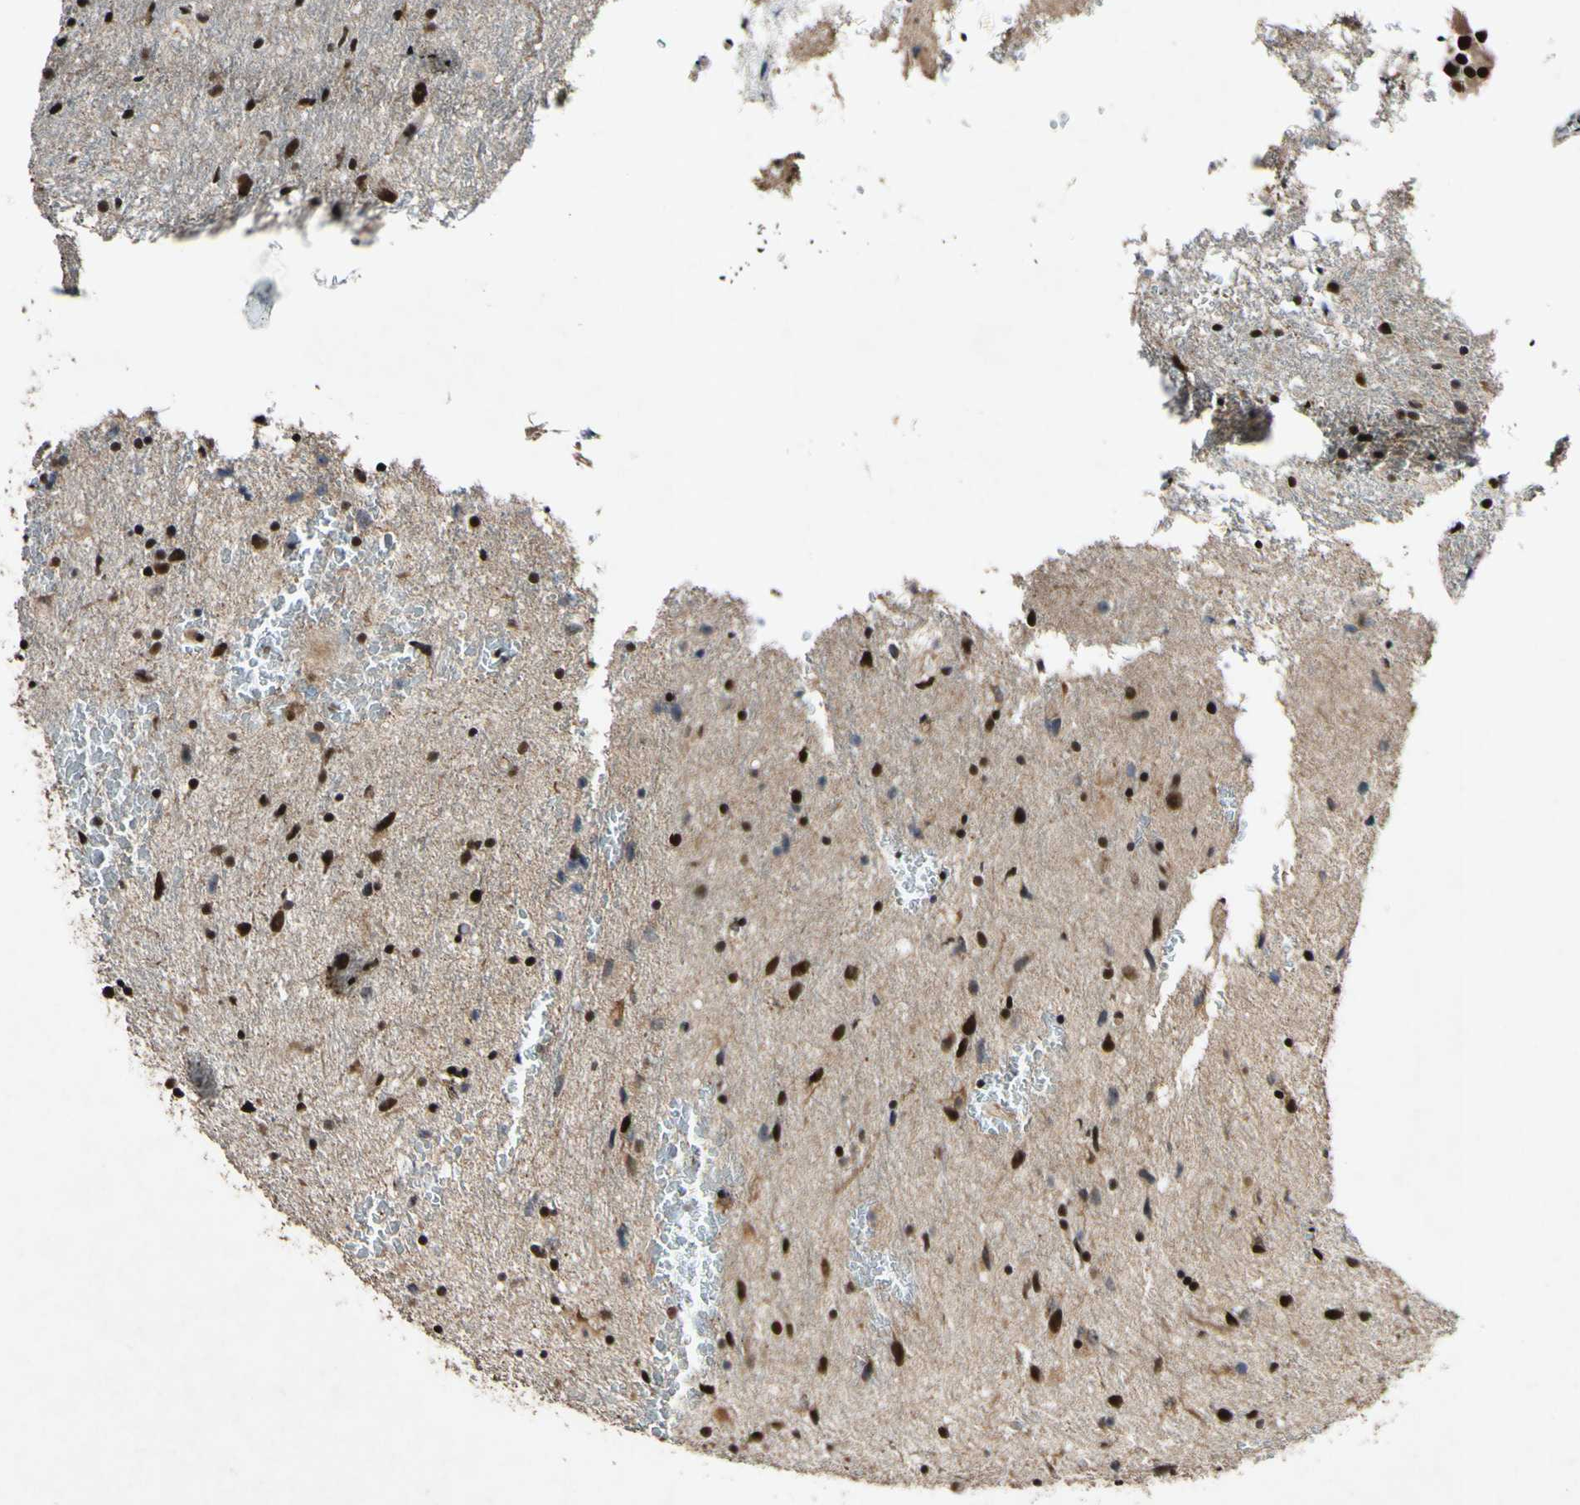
{"staining": {"intensity": "strong", "quantity": ">75%", "location": "nuclear"}, "tissue": "glioma", "cell_type": "Tumor cells", "image_type": "cancer", "snomed": [{"axis": "morphology", "description": "Glioma, malignant, Low grade"}, {"axis": "topography", "description": "Brain"}], "caption": "IHC (DAB) staining of glioma exhibits strong nuclear protein positivity in approximately >75% of tumor cells.", "gene": "POLR2F", "patient": {"sex": "male", "age": 77}}